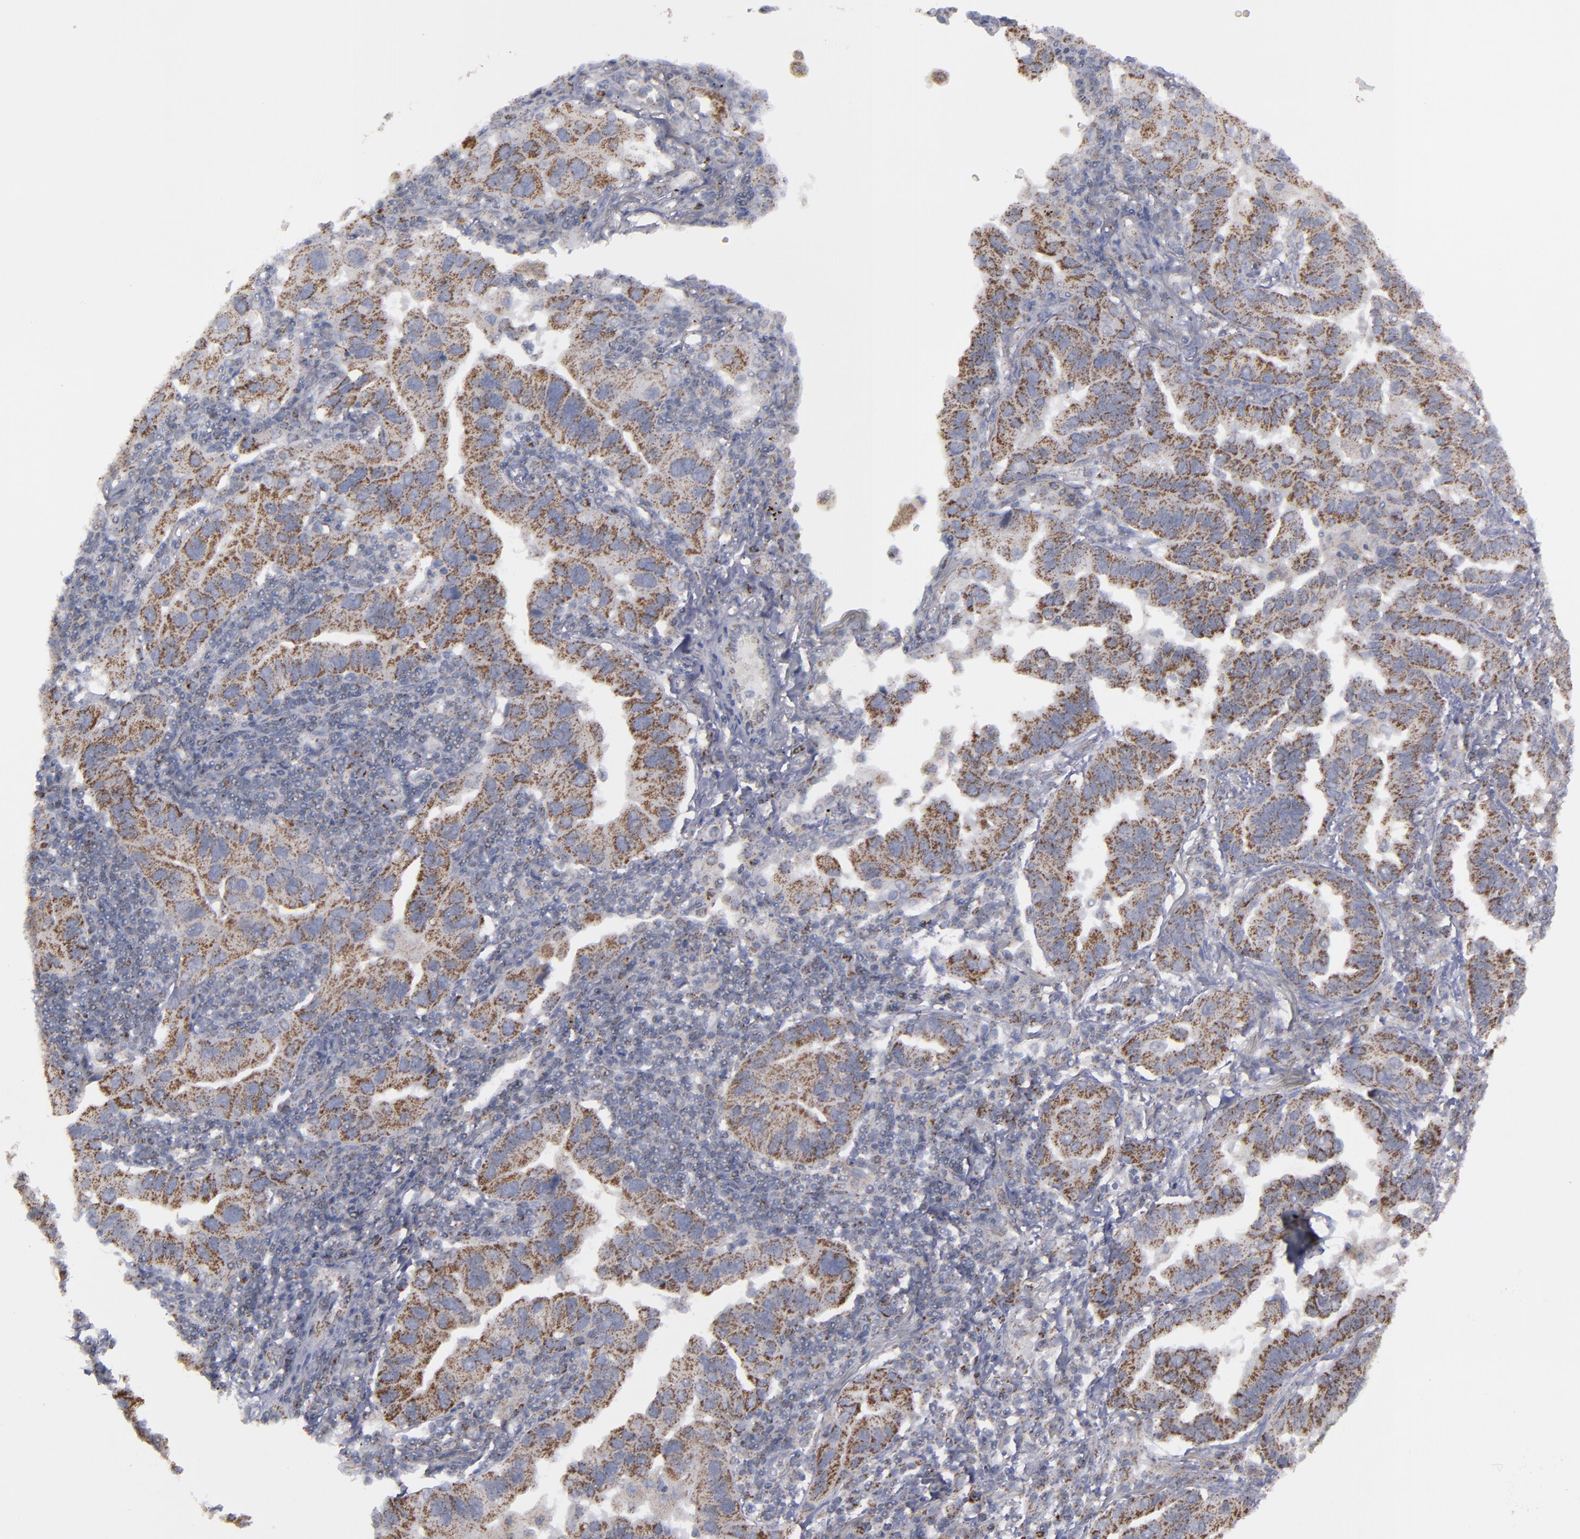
{"staining": {"intensity": "strong", "quantity": ">75%", "location": "cytoplasmic/membranous"}, "tissue": "lung cancer", "cell_type": "Tumor cells", "image_type": "cancer", "snomed": [{"axis": "morphology", "description": "Adenocarcinoma, NOS"}, {"axis": "topography", "description": "Lung"}], "caption": "About >75% of tumor cells in human lung adenocarcinoma display strong cytoplasmic/membranous protein positivity as visualized by brown immunohistochemical staining.", "gene": "MYOM2", "patient": {"sex": "female", "age": 65}}